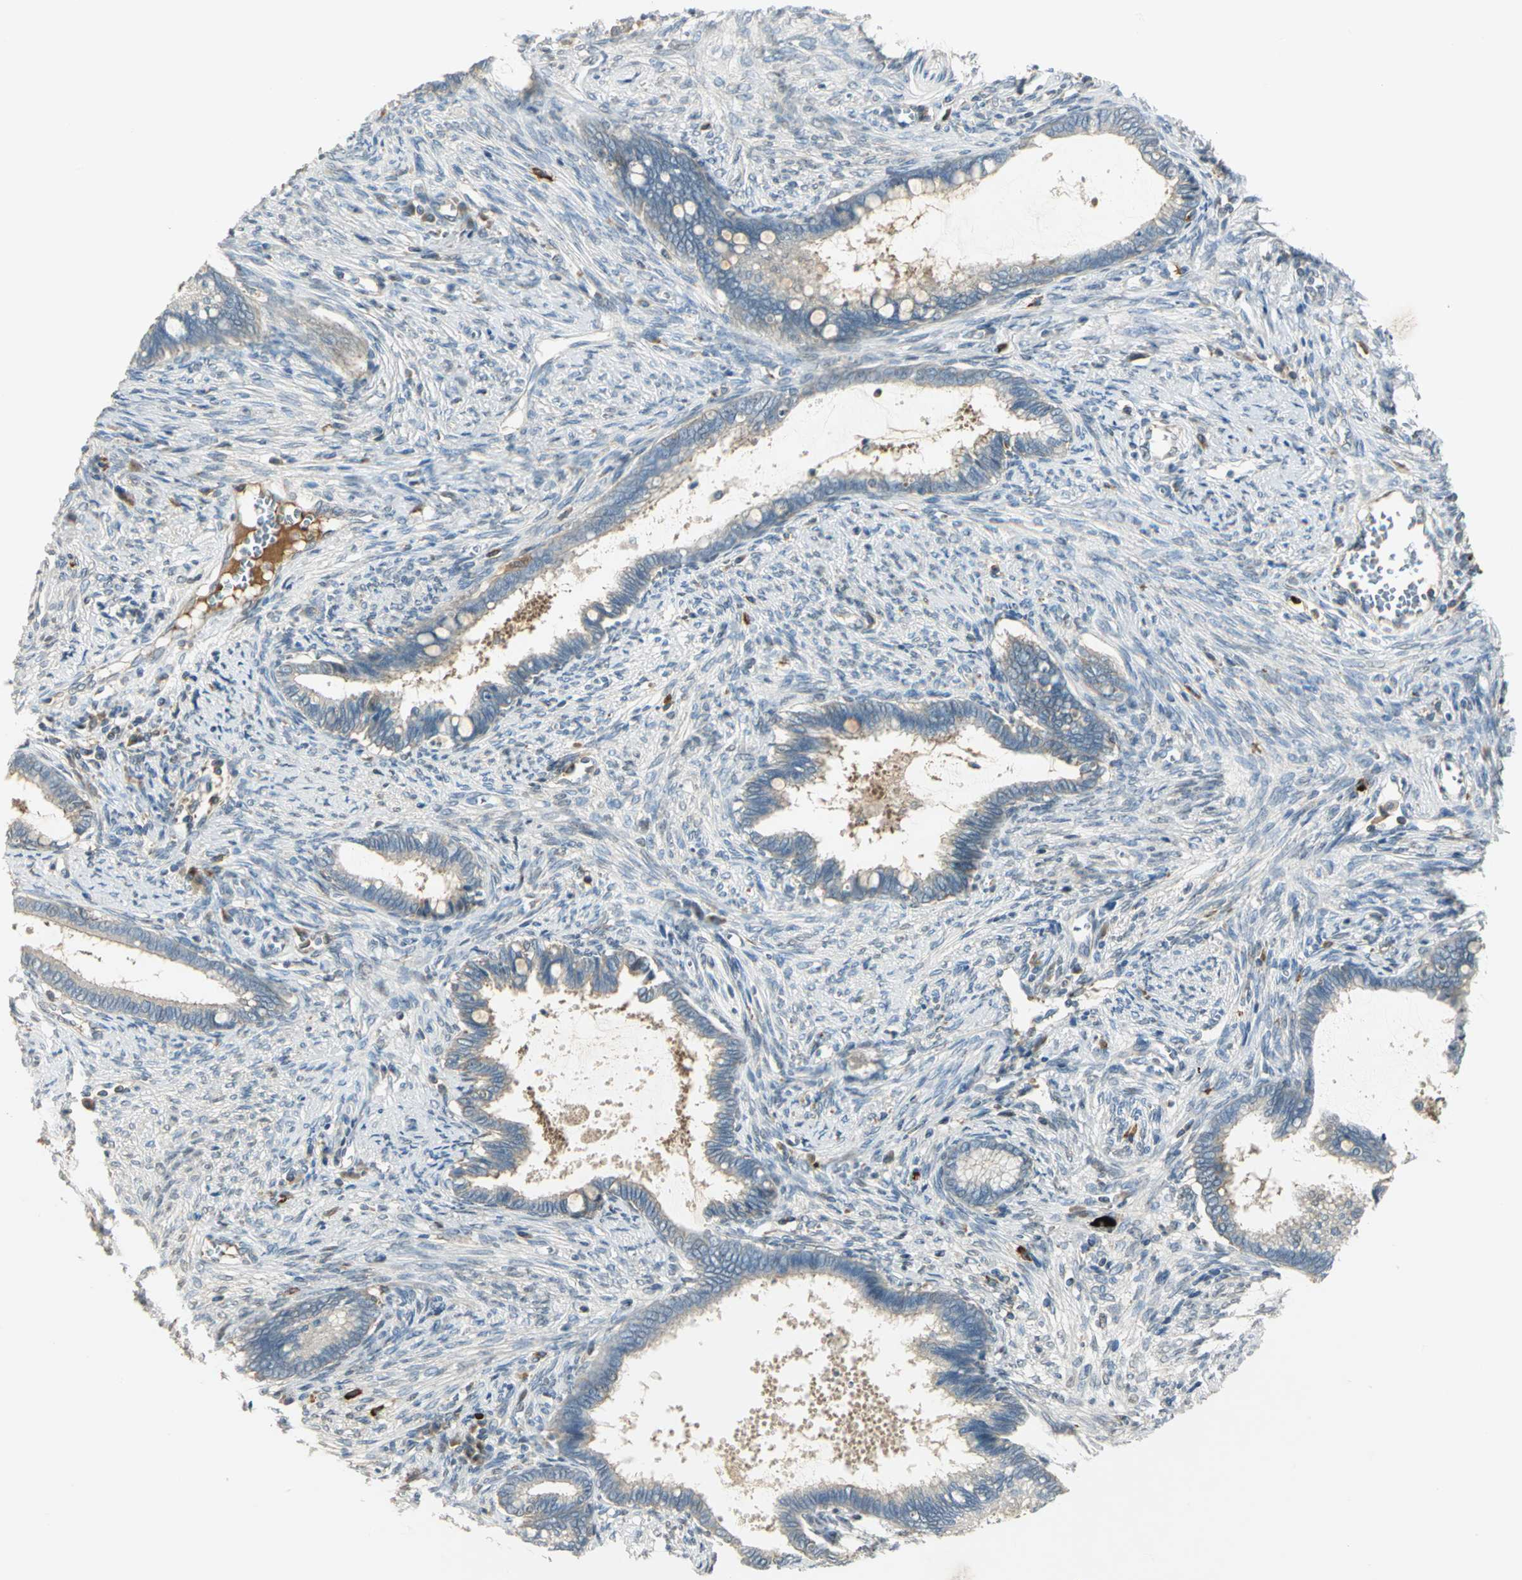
{"staining": {"intensity": "negative", "quantity": "none", "location": "none"}, "tissue": "cervical cancer", "cell_type": "Tumor cells", "image_type": "cancer", "snomed": [{"axis": "morphology", "description": "Adenocarcinoma, NOS"}, {"axis": "topography", "description": "Cervix"}], "caption": "Photomicrograph shows no significant protein positivity in tumor cells of cervical cancer.", "gene": "PROC", "patient": {"sex": "female", "age": 44}}